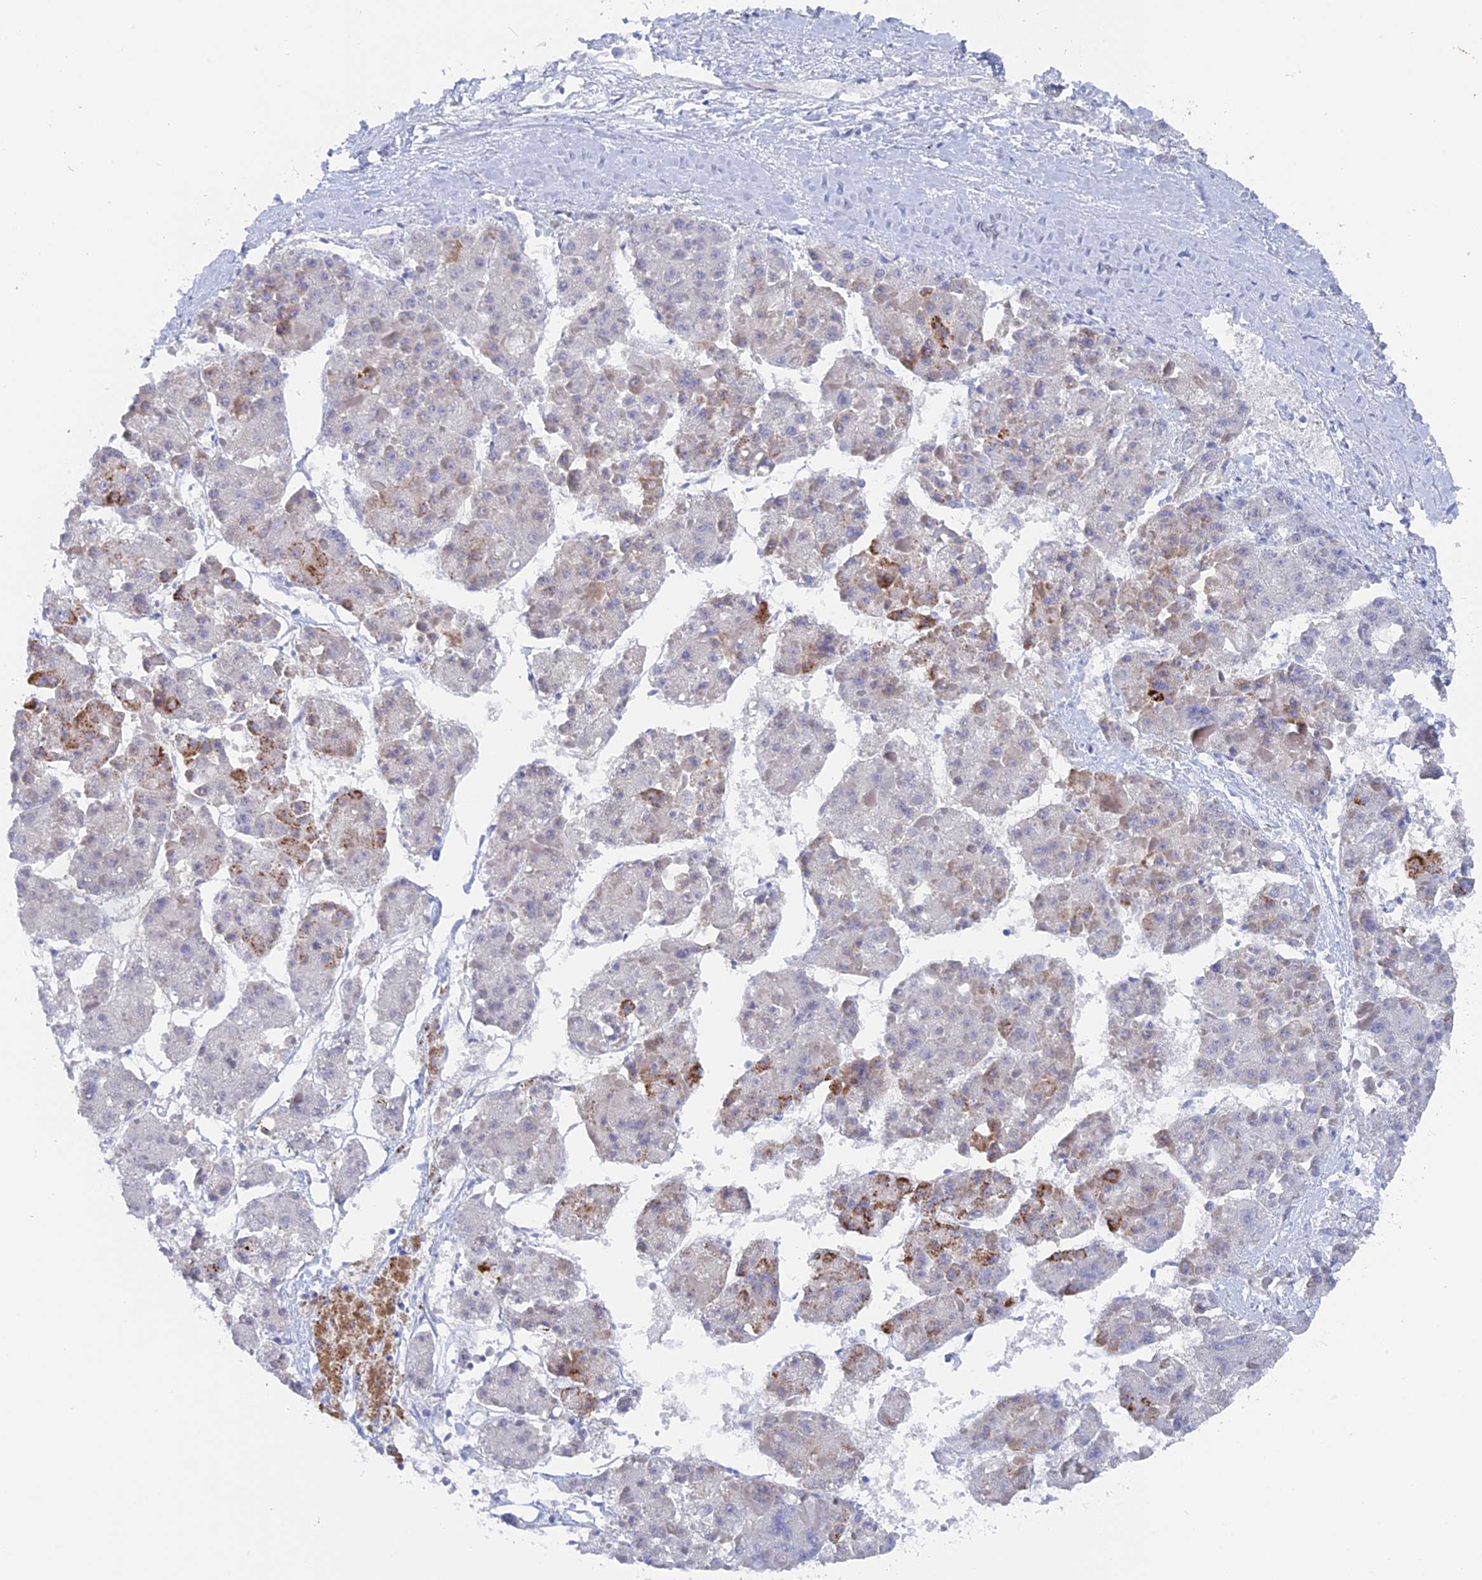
{"staining": {"intensity": "negative", "quantity": "none", "location": "none"}, "tissue": "liver cancer", "cell_type": "Tumor cells", "image_type": "cancer", "snomed": [{"axis": "morphology", "description": "Carcinoma, Hepatocellular, NOS"}, {"axis": "topography", "description": "Liver"}], "caption": "Micrograph shows no significant protein expression in tumor cells of hepatocellular carcinoma (liver). (Stains: DAB (3,3'-diaminobenzidine) immunohistochemistry (IHC) with hematoxylin counter stain, Microscopy: brightfield microscopy at high magnification).", "gene": "BRD2", "patient": {"sex": "female", "age": 73}}